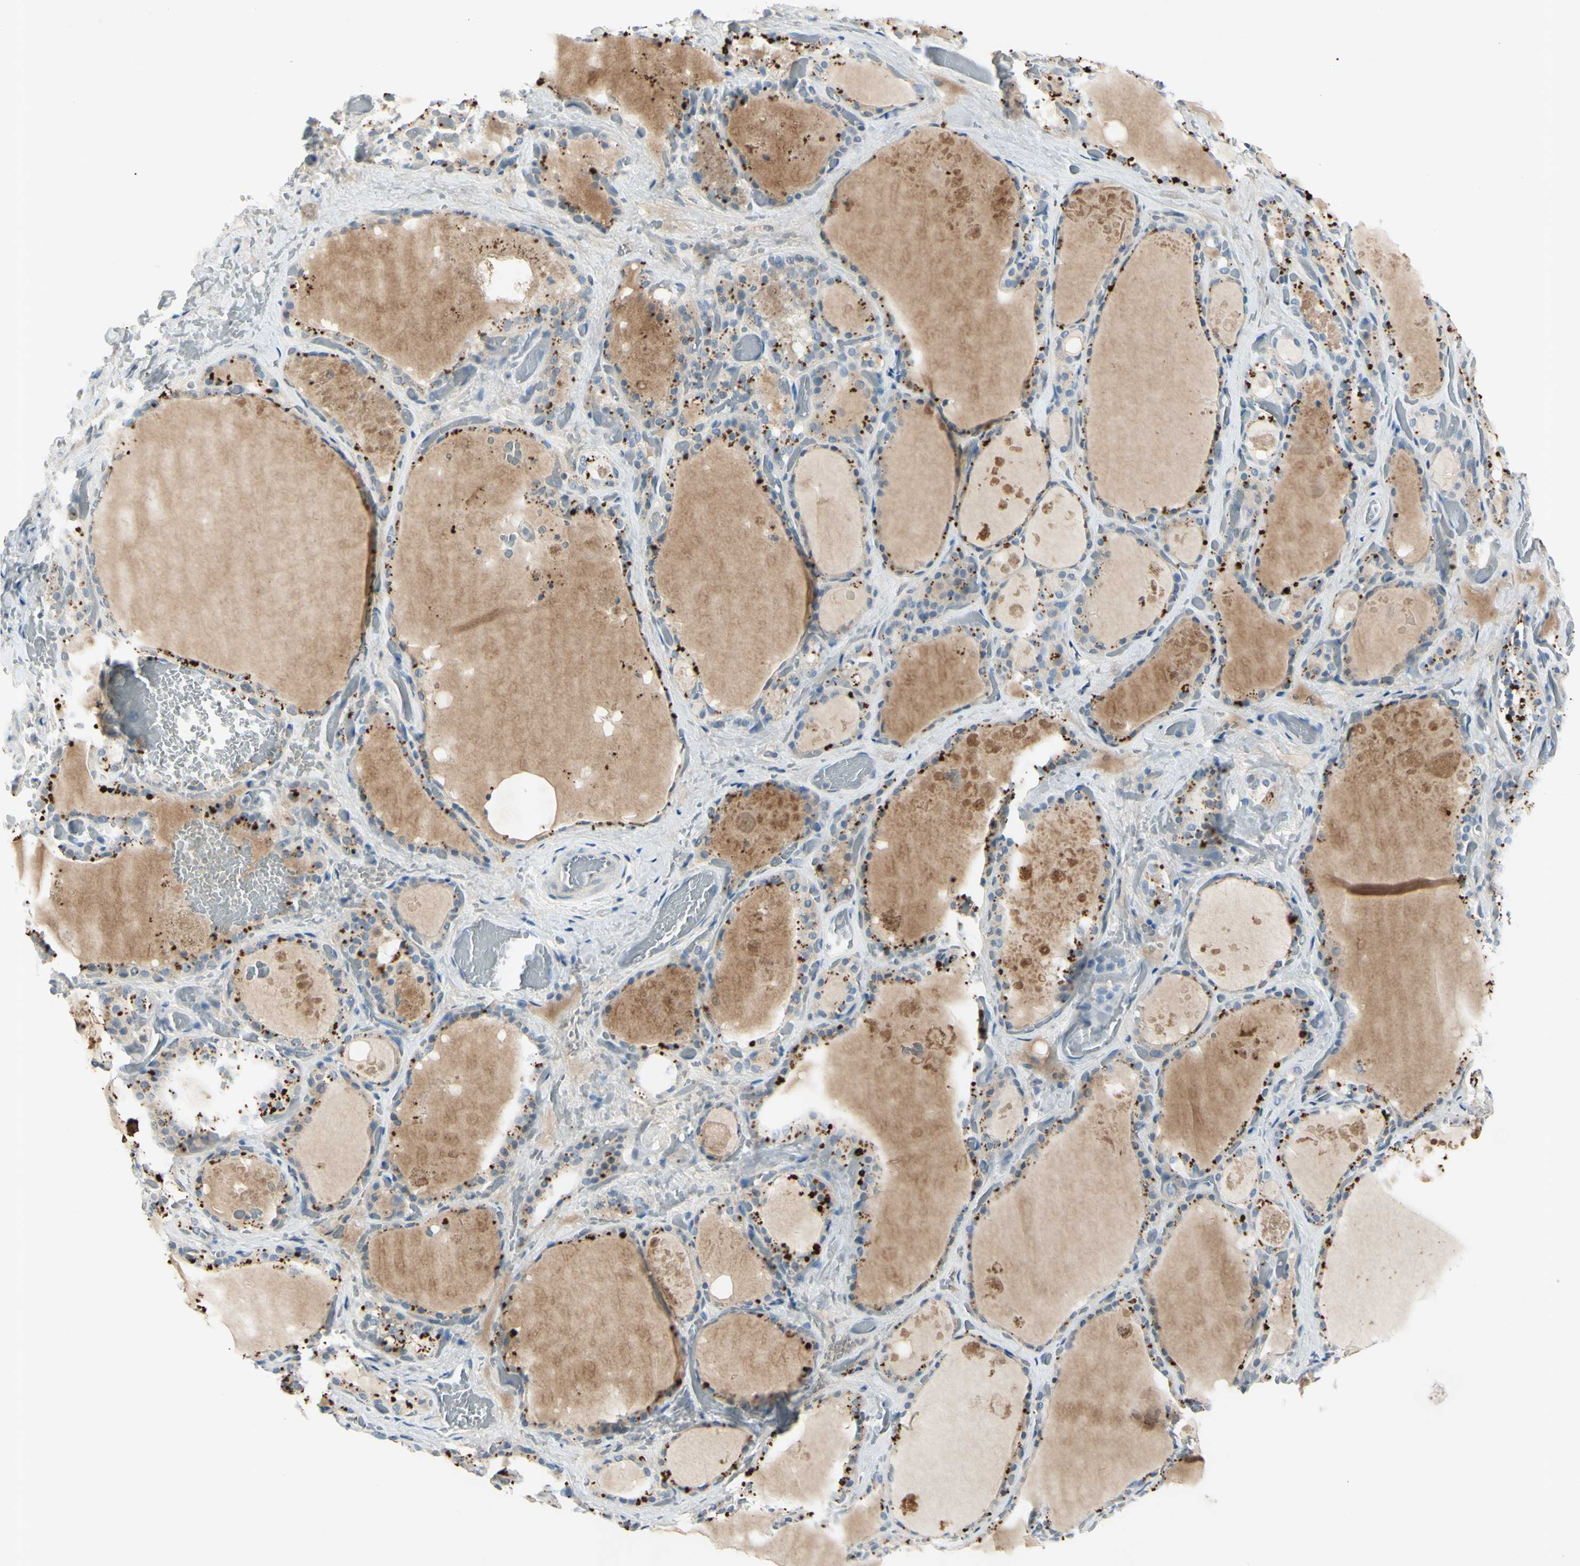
{"staining": {"intensity": "moderate", "quantity": "25%-75%", "location": "cytoplasmic/membranous"}, "tissue": "thyroid gland", "cell_type": "Glandular cells", "image_type": "normal", "snomed": [{"axis": "morphology", "description": "Normal tissue, NOS"}, {"axis": "topography", "description": "Thyroid gland"}], "caption": "This is an image of immunohistochemistry (IHC) staining of normal thyroid gland, which shows moderate positivity in the cytoplasmic/membranous of glandular cells.", "gene": "AATK", "patient": {"sex": "male", "age": 61}}